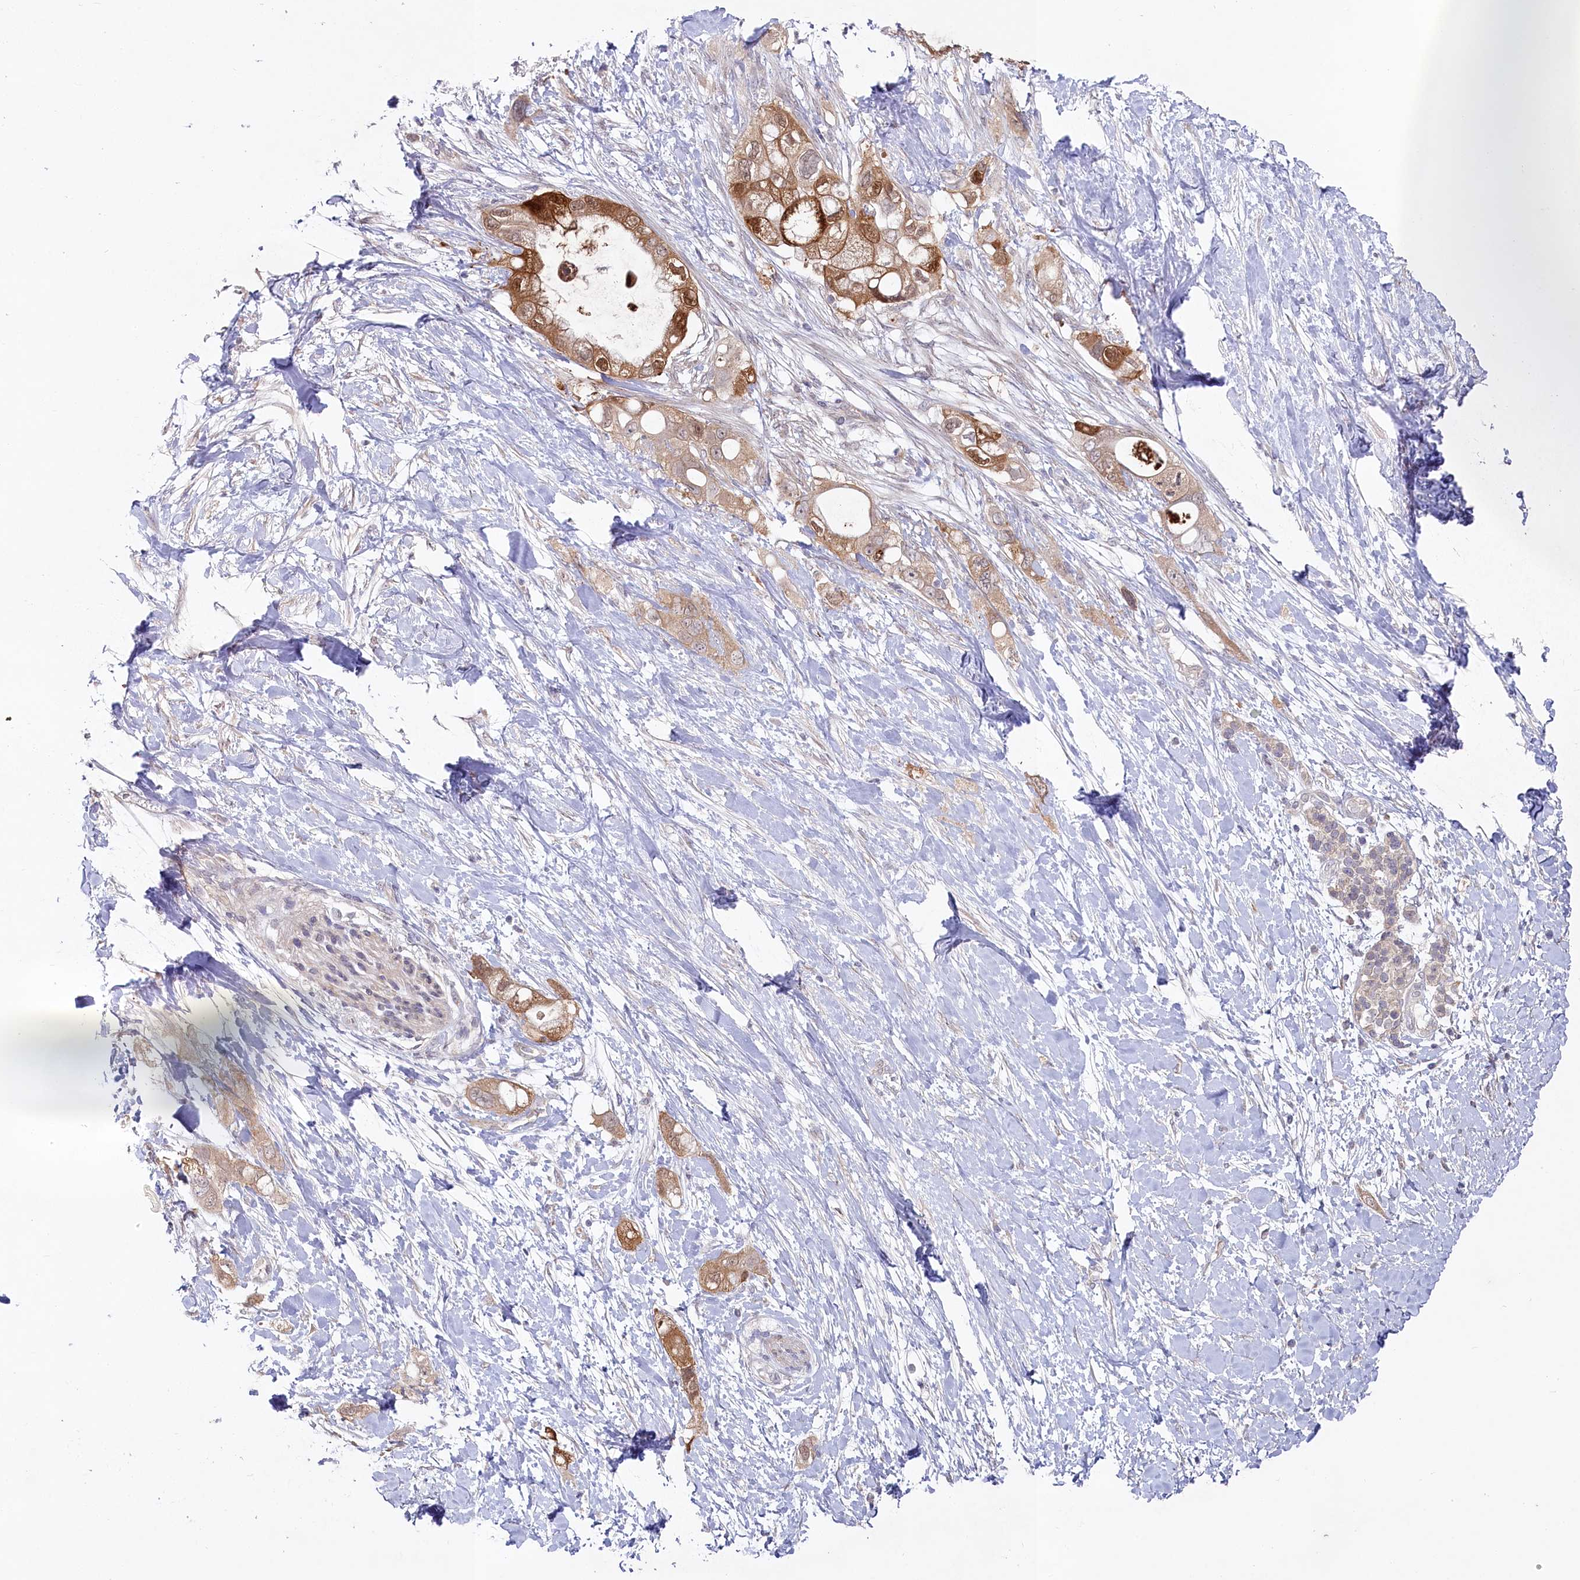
{"staining": {"intensity": "moderate", "quantity": ">75%", "location": "cytoplasmic/membranous"}, "tissue": "pancreatic cancer", "cell_type": "Tumor cells", "image_type": "cancer", "snomed": [{"axis": "morphology", "description": "Adenocarcinoma, NOS"}, {"axis": "topography", "description": "Pancreas"}], "caption": "Immunohistochemistry of human pancreatic cancer exhibits medium levels of moderate cytoplasmic/membranous expression in about >75% of tumor cells.", "gene": "AAMDC", "patient": {"sex": "female", "age": 56}}